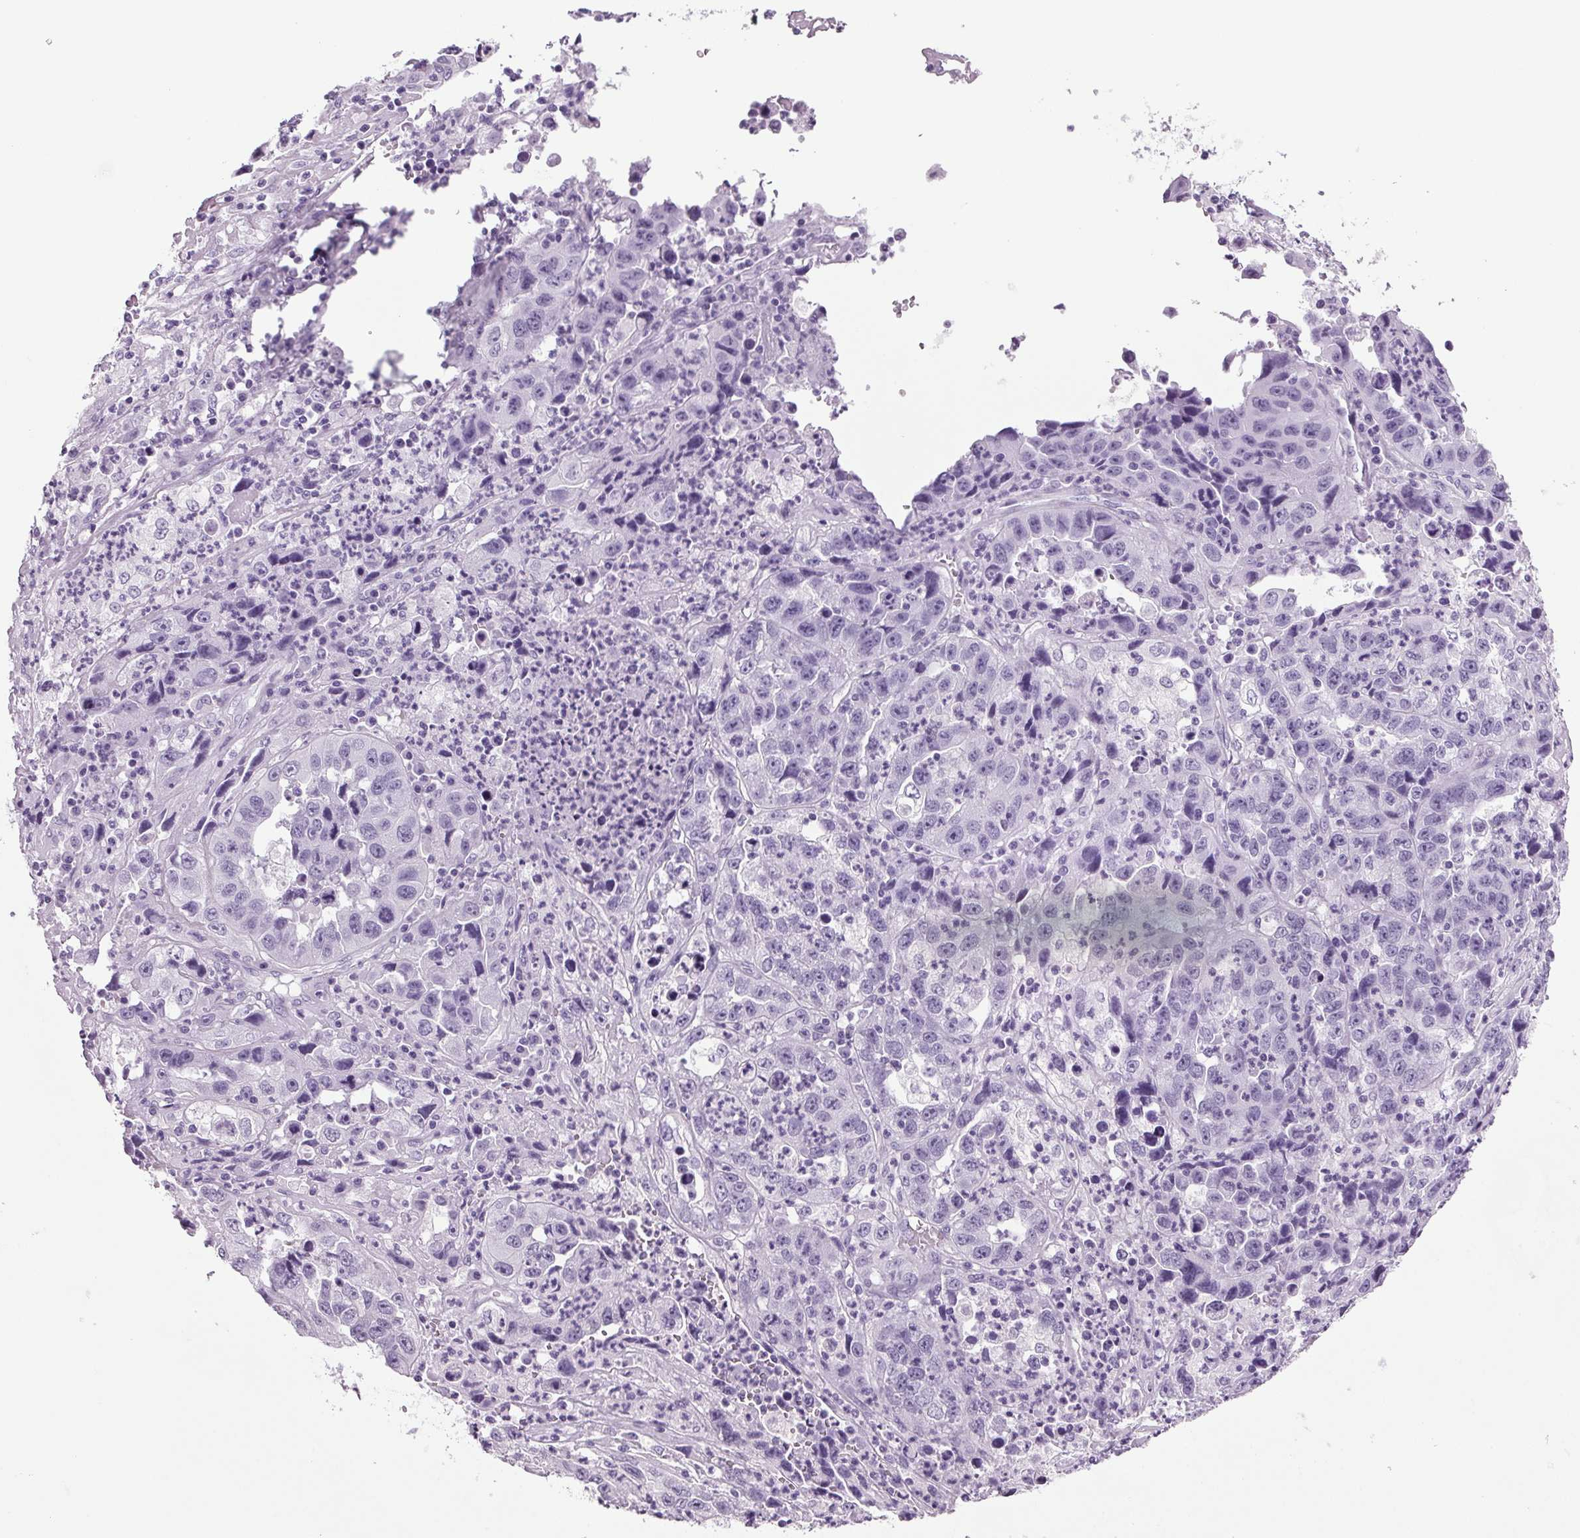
{"staining": {"intensity": "negative", "quantity": "none", "location": "none"}, "tissue": "endometrial cancer", "cell_type": "Tumor cells", "image_type": "cancer", "snomed": [{"axis": "morphology", "description": "Adenocarcinoma, NOS"}, {"axis": "topography", "description": "Uterus"}], "caption": "An image of endometrial cancer (adenocarcinoma) stained for a protein displays no brown staining in tumor cells. The staining is performed using DAB brown chromogen with nuclei counter-stained in using hematoxylin.", "gene": "PPP1R1A", "patient": {"sex": "female", "age": 62}}